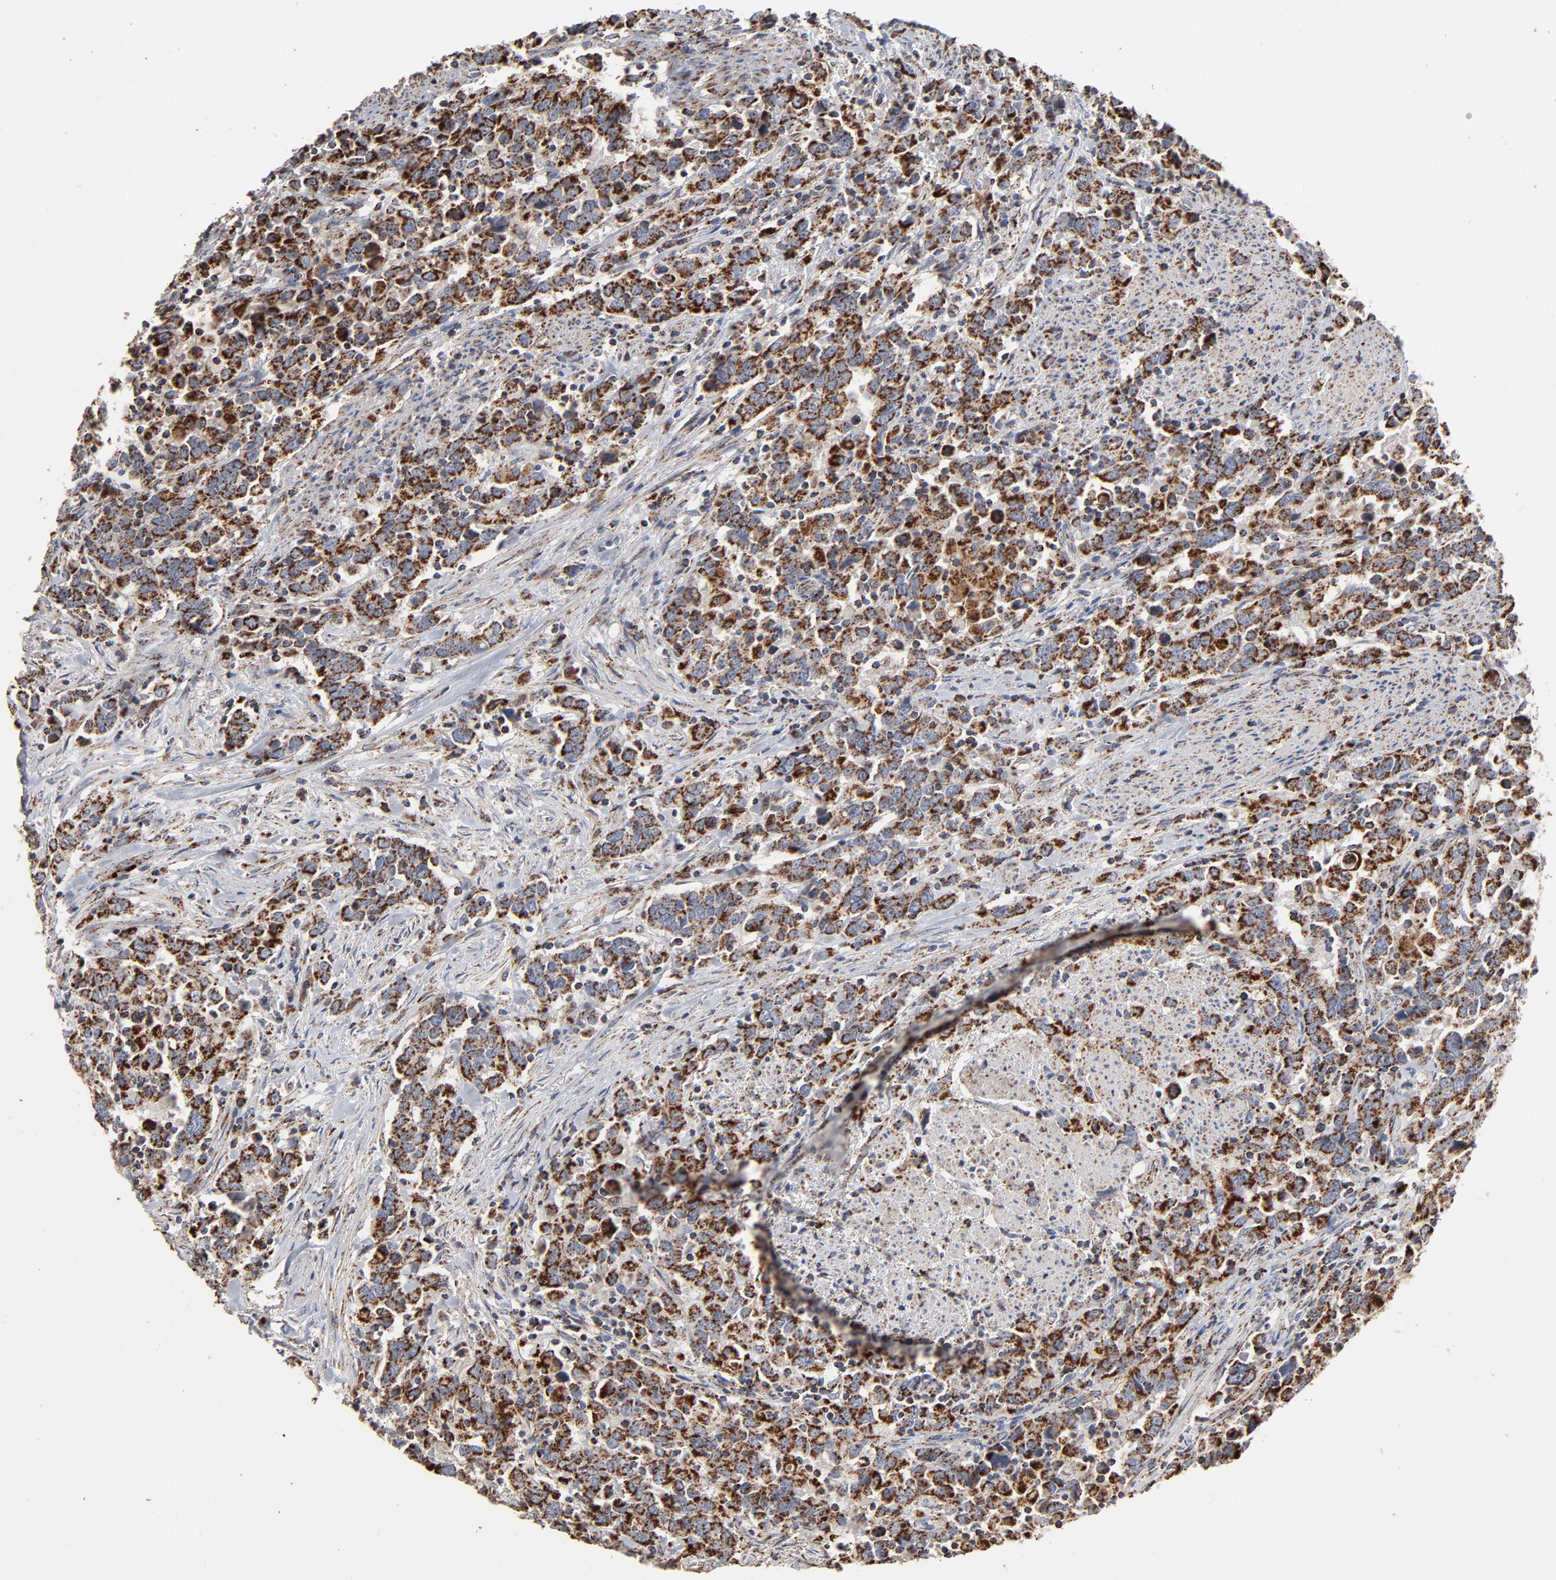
{"staining": {"intensity": "strong", "quantity": ">75%", "location": "cytoplasmic/membranous"}, "tissue": "urothelial cancer", "cell_type": "Tumor cells", "image_type": "cancer", "snomed": [{"axis": "morphology", "description": "Urothelial carcinoma, High grade"}, {"axis": "topography", "description": "Urinary bladder"}], "caption": "Urothelial cancer stained with DAB (3,3'-diaminobenzidine) immunohistochemistry shows high levels of strong cytoplasmic/membranous positivity in about >75% of tumor cells.", "gene": "UQCRC1", "patient": {"sex": "male", "age": 61}}